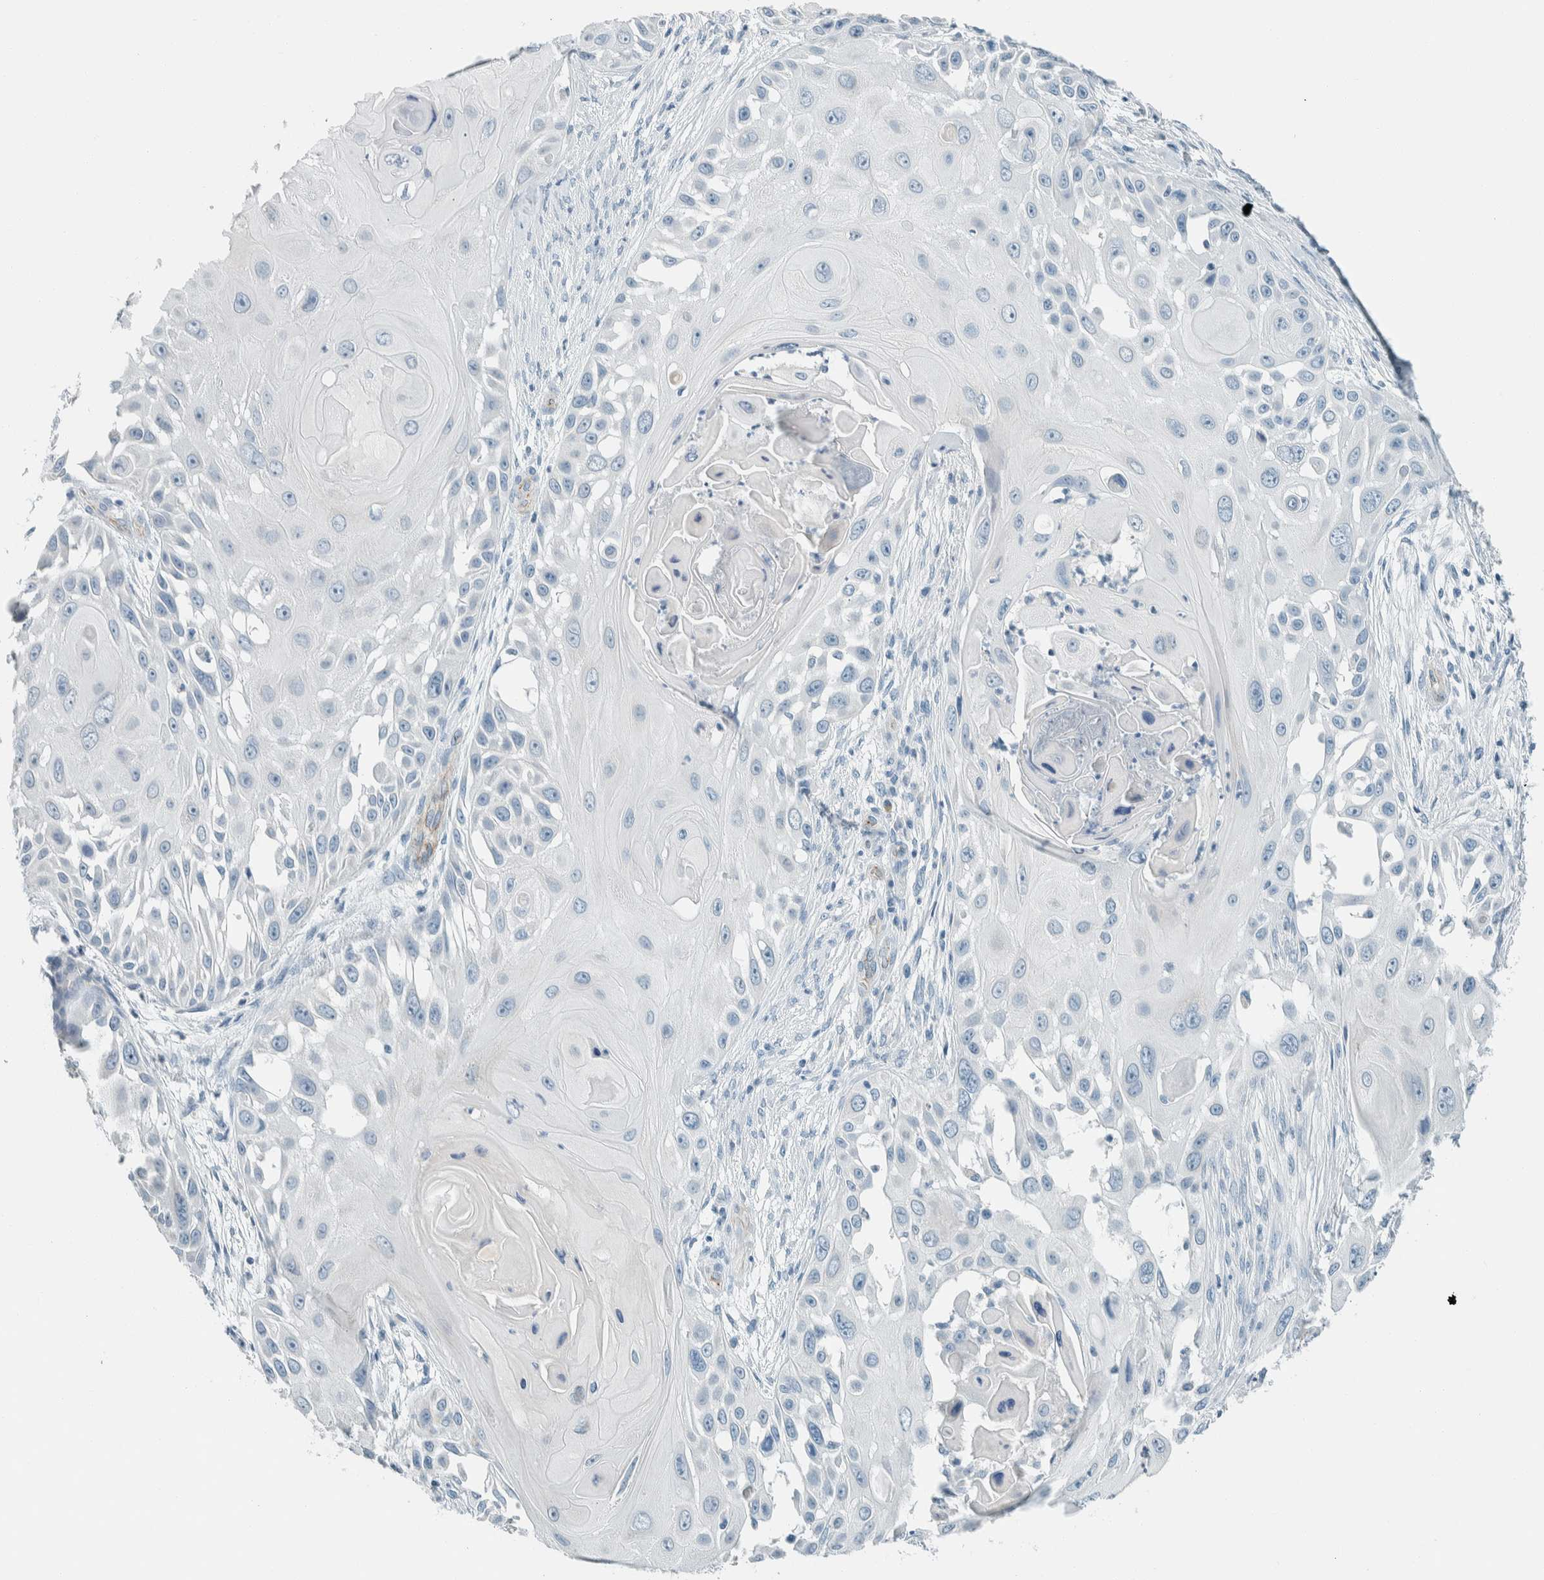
{"staining": {"intensity": "negative", "quantity": "none", "location": "none"}, "tissue": "skin cancer", "cell_type": "Tumor cells", "image_type": "cancer", "snomed": [{"axis": "morphology", "description": "Squamous cell carcinoma, NOS"}, {"axis": "topography", "description": "Skin"}], "caption": "Image shows no significant protein expression in tumor cells of skin cancer.", "gene": "SLFN12", "patient": {"sex": "female", "age": 44}}